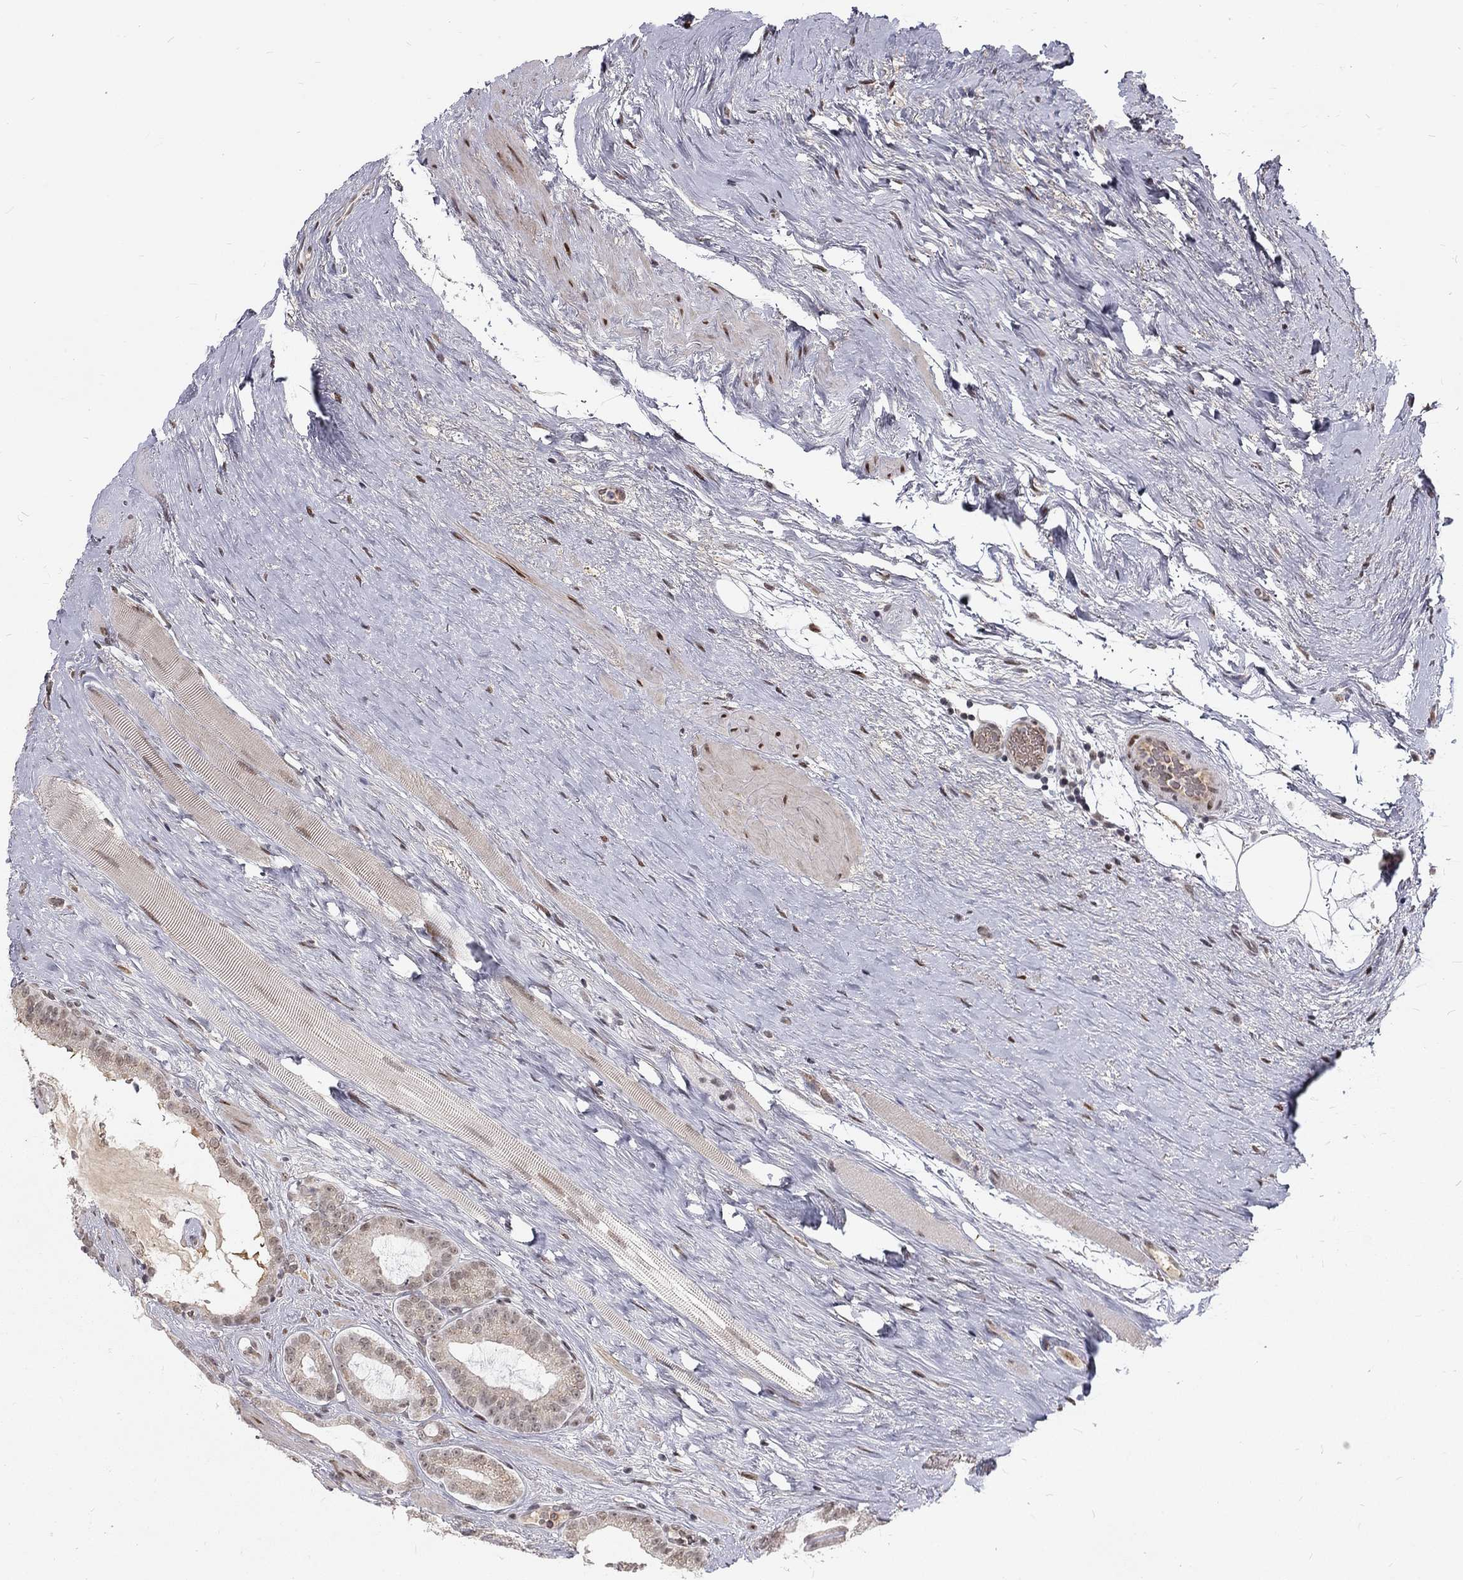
{"staining": {"intensity": "negative", "quantity": "none", "location": "none"}, "tissue": "prostate cancer", "cell_type": "Tumor cells", "image_type": "cancer", "snomed": [{"axis": "morphology", "description": "Adenocarcinoma, NOS"}, {"axis": "topography", "description": "Prostate"}], "caption": "Tumor cells show no significant protein expression in prostate cancer.", "gene": "TCEAL1", "patient": {"sex": "male", "age": 67}}